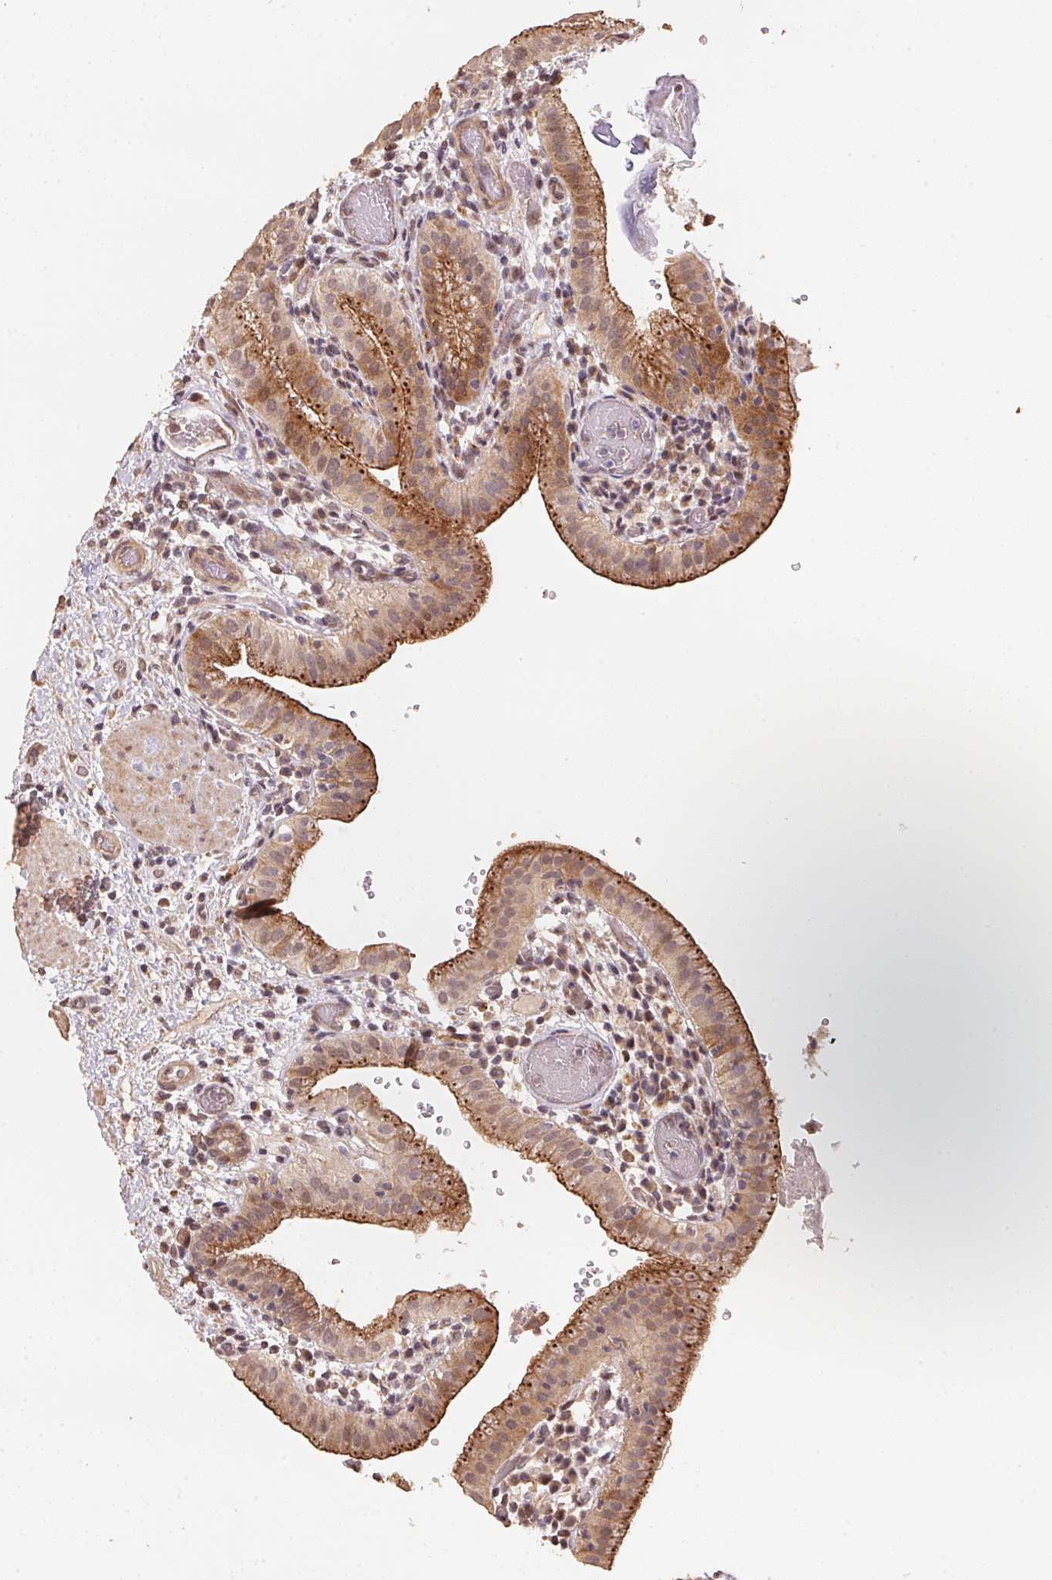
{"staining": {"intensity": "moderate", "quantity": ">75%", "location": "cytoplasmic/membranous"}, "tissue": "gallbladder", "cell_type": "Glandular cells", "image_type": "normal", "snomed": [{"axis": "morphology", "description": "Normal tissue, NOS"}, {"axis": "topography", "description": "Gallbladder"}], "caption": "A histopathology image showing moderate cytoplasmic/membranous staining in about >75% of glandular cells in benign gallbladder, as visualized by brown immunohistochemical staining.", "gene": "TMEM222", "patient": {"sex": "male", "age": 26}}